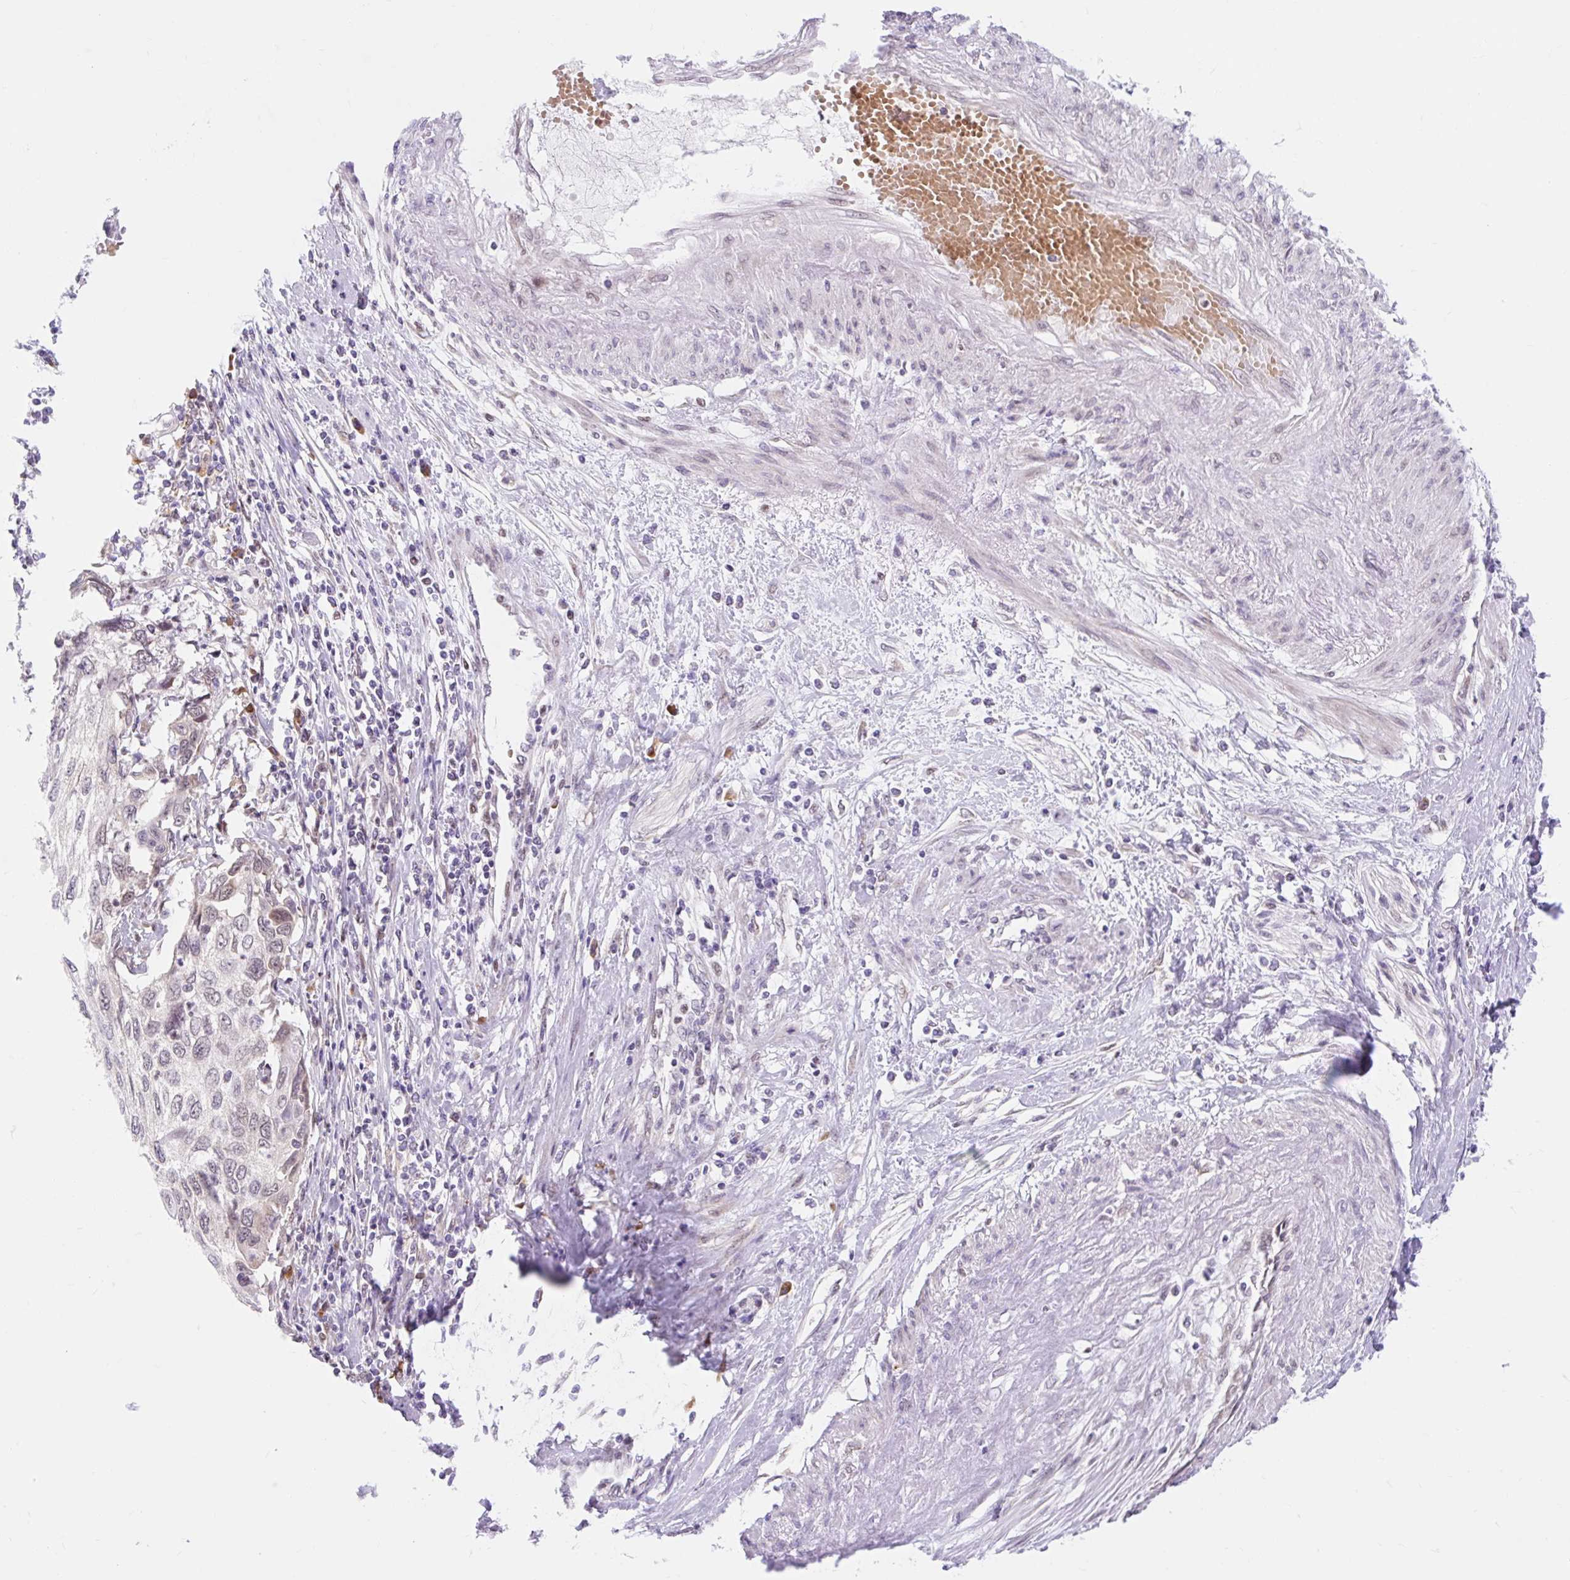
{"staining": {"intensity": "negative", "quantity": "none", "location": "none"}, "tissue": "cervical cancer", "cell_type": "Tumor cells", "image_type": "cancer", "snomed": [{"axis": "morphology", "description": "Squamous cell carcinoma, NOS"}, {"axis": "topography", "description": "Cervix"}], "caption": "A high-resolution micrograph shows IHC staining of cervical squamous cell carcinoma, which displays no significant positivity in tumor cells.", "gene": "SRSF10", "patient": {"sex": "female", "age": 70}}